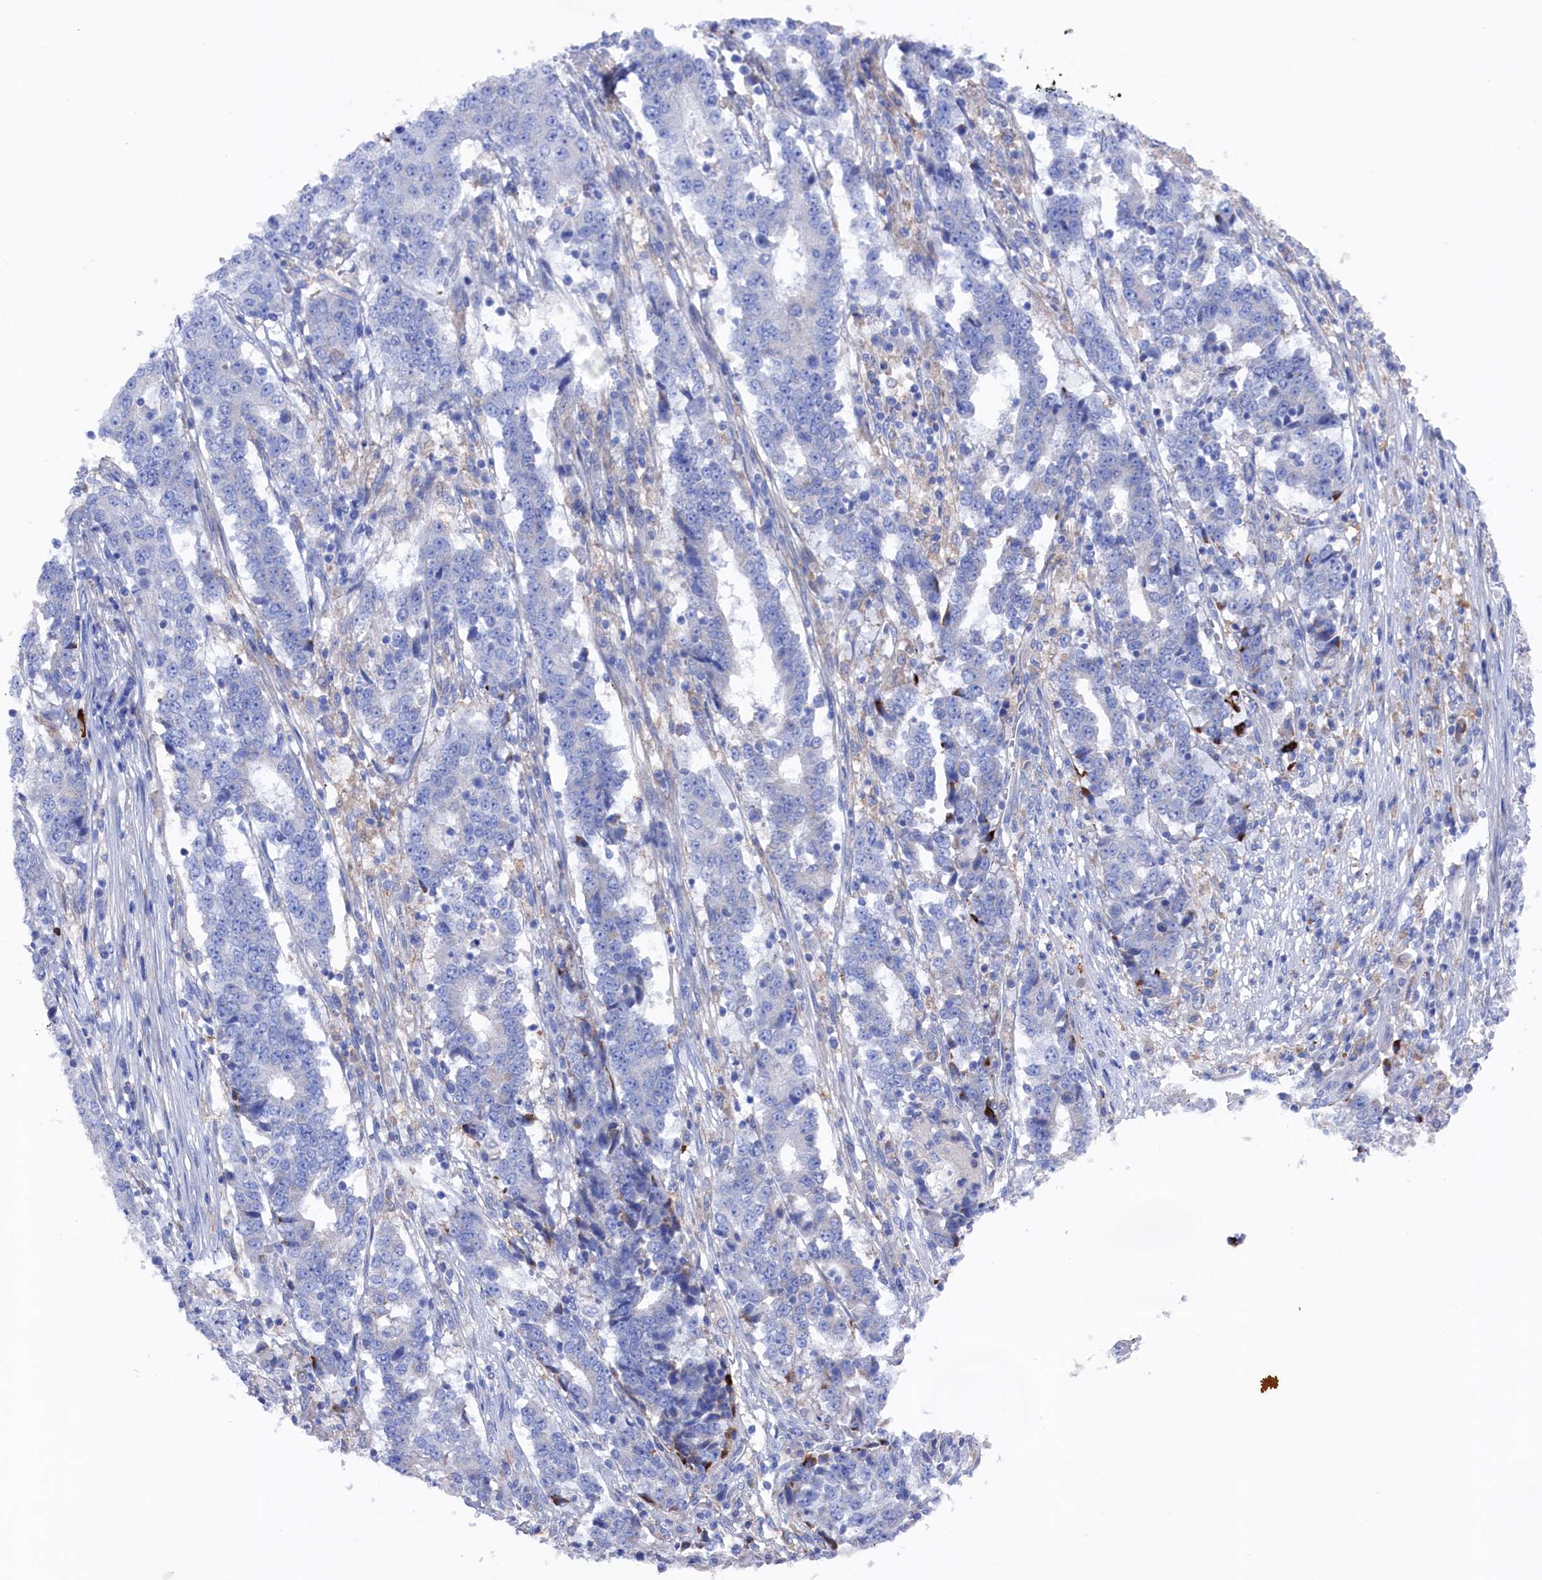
{"staining": {"intensity": "negative", "quantity": "none", "location": "none"}, "tissue": "stomach cancer", "cell_type": "Tumor cells", "image_type": "cancer", "snomed": [{"axis": "morphology", "description": "Adenocarcinoma, NOS"}, {"axis": "topography", "description": "Stomach"}], "caption": "High magnification brightfield microscopy of stomach adenocarcinoma stained with DAB (brown) and counterstained with hematoxylin (blue): tumor cells show no significant positivity.", "gene": "C12orf73", "patient": {"sex": "male", "age": 59}}